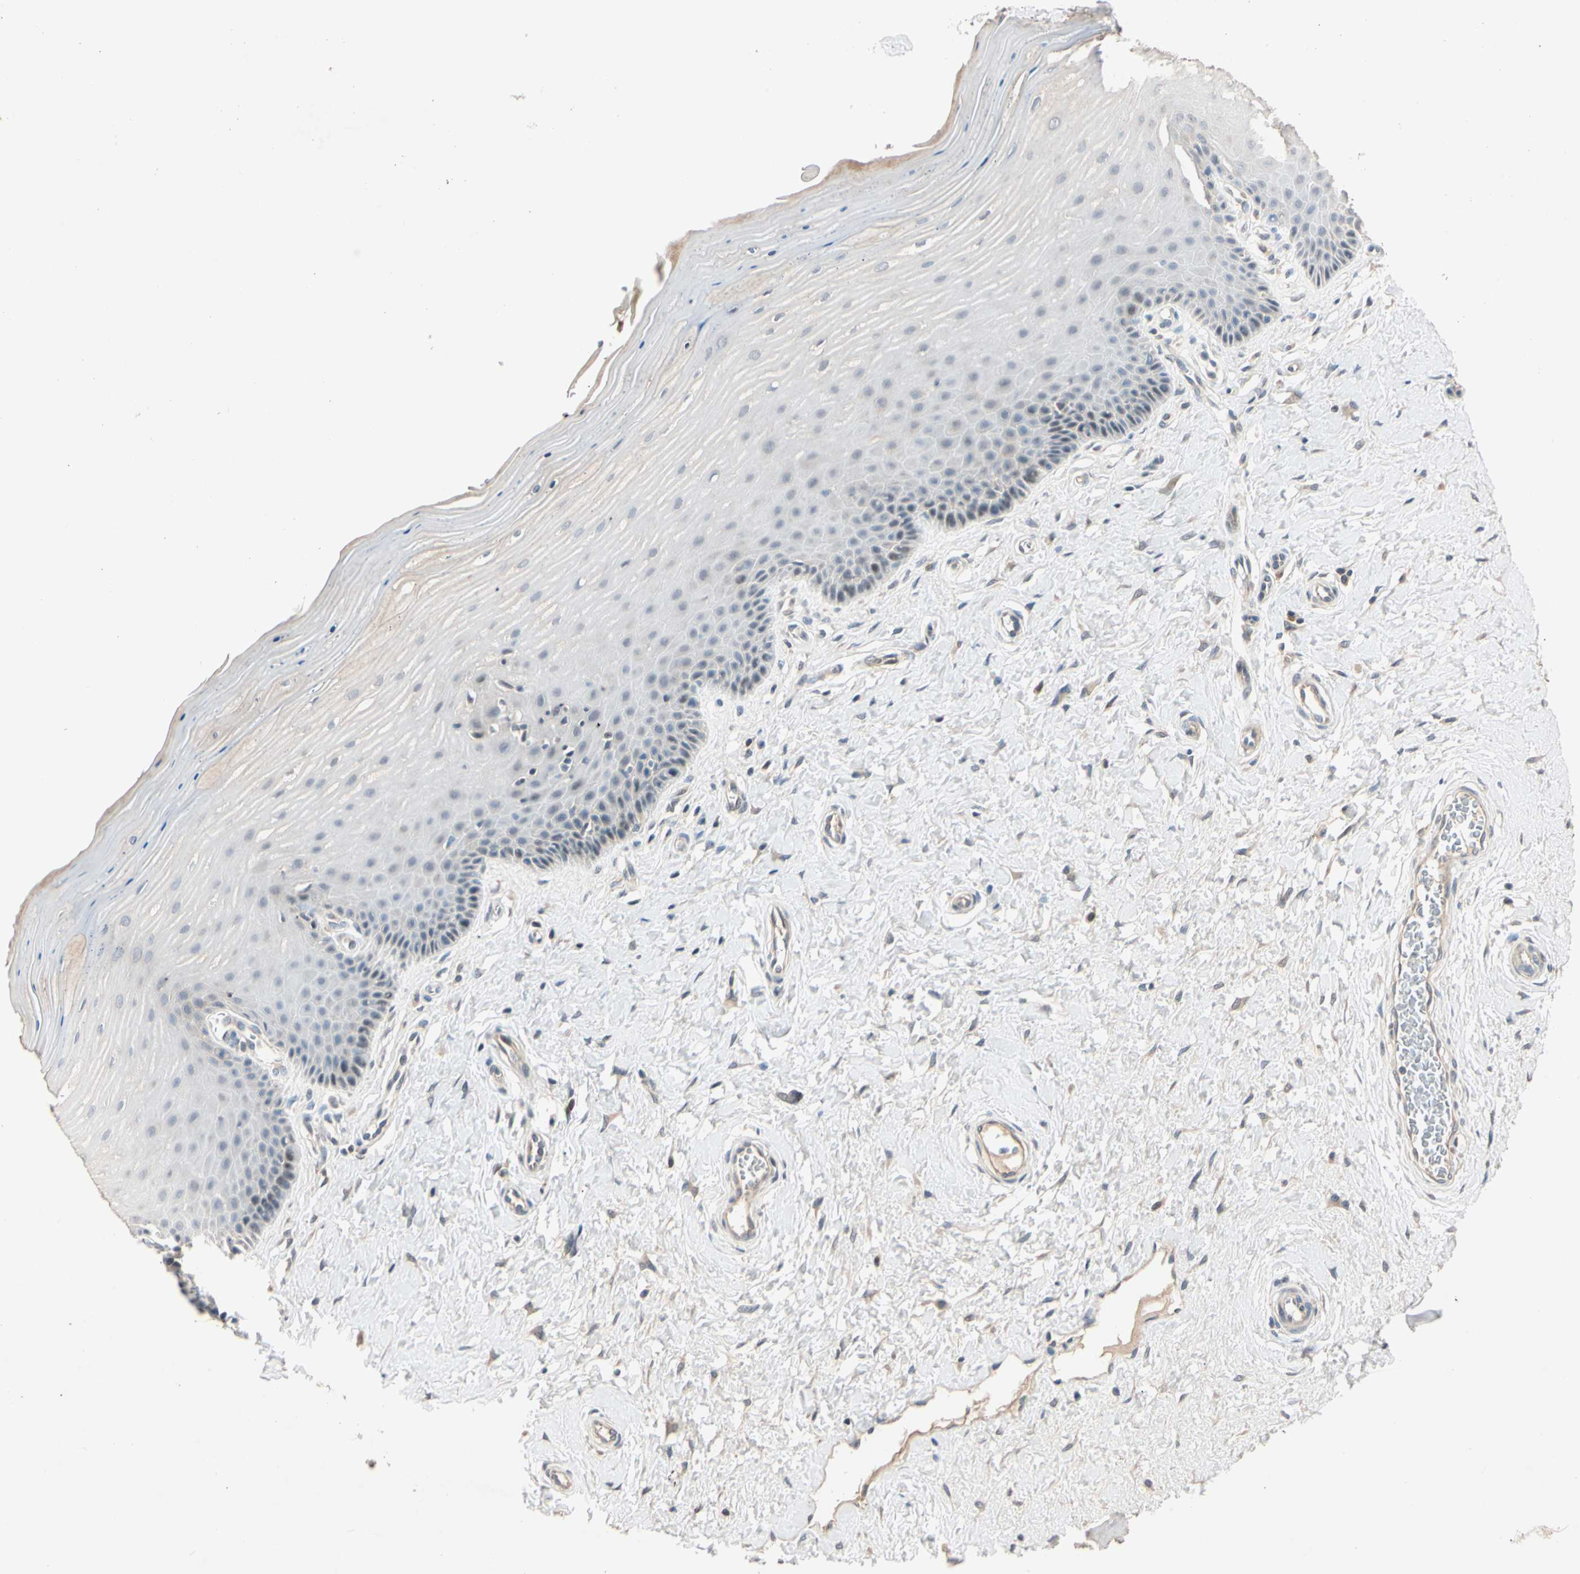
{"staining": {"intensity": "moderate", "quantity": "<25%", "location": "nuclear"}, "tissue": "cervix", "cell_type": "Glandular cells", "image_type": "normal", "snomed": [{"axis": "morphology", "description": "Normal tissue, NOS"}, {"axis": "topography", "description": "Cervix"}], "caption": "Immunohistochemistry of normal human cervix shows low levels of moderate nuclear expression in about <25% of glandular cells. (Brightfield microscopy of DAB IHC at high magnification).", "gene": "ACSL5", "patient": {"sex": "female", "age": 55}}